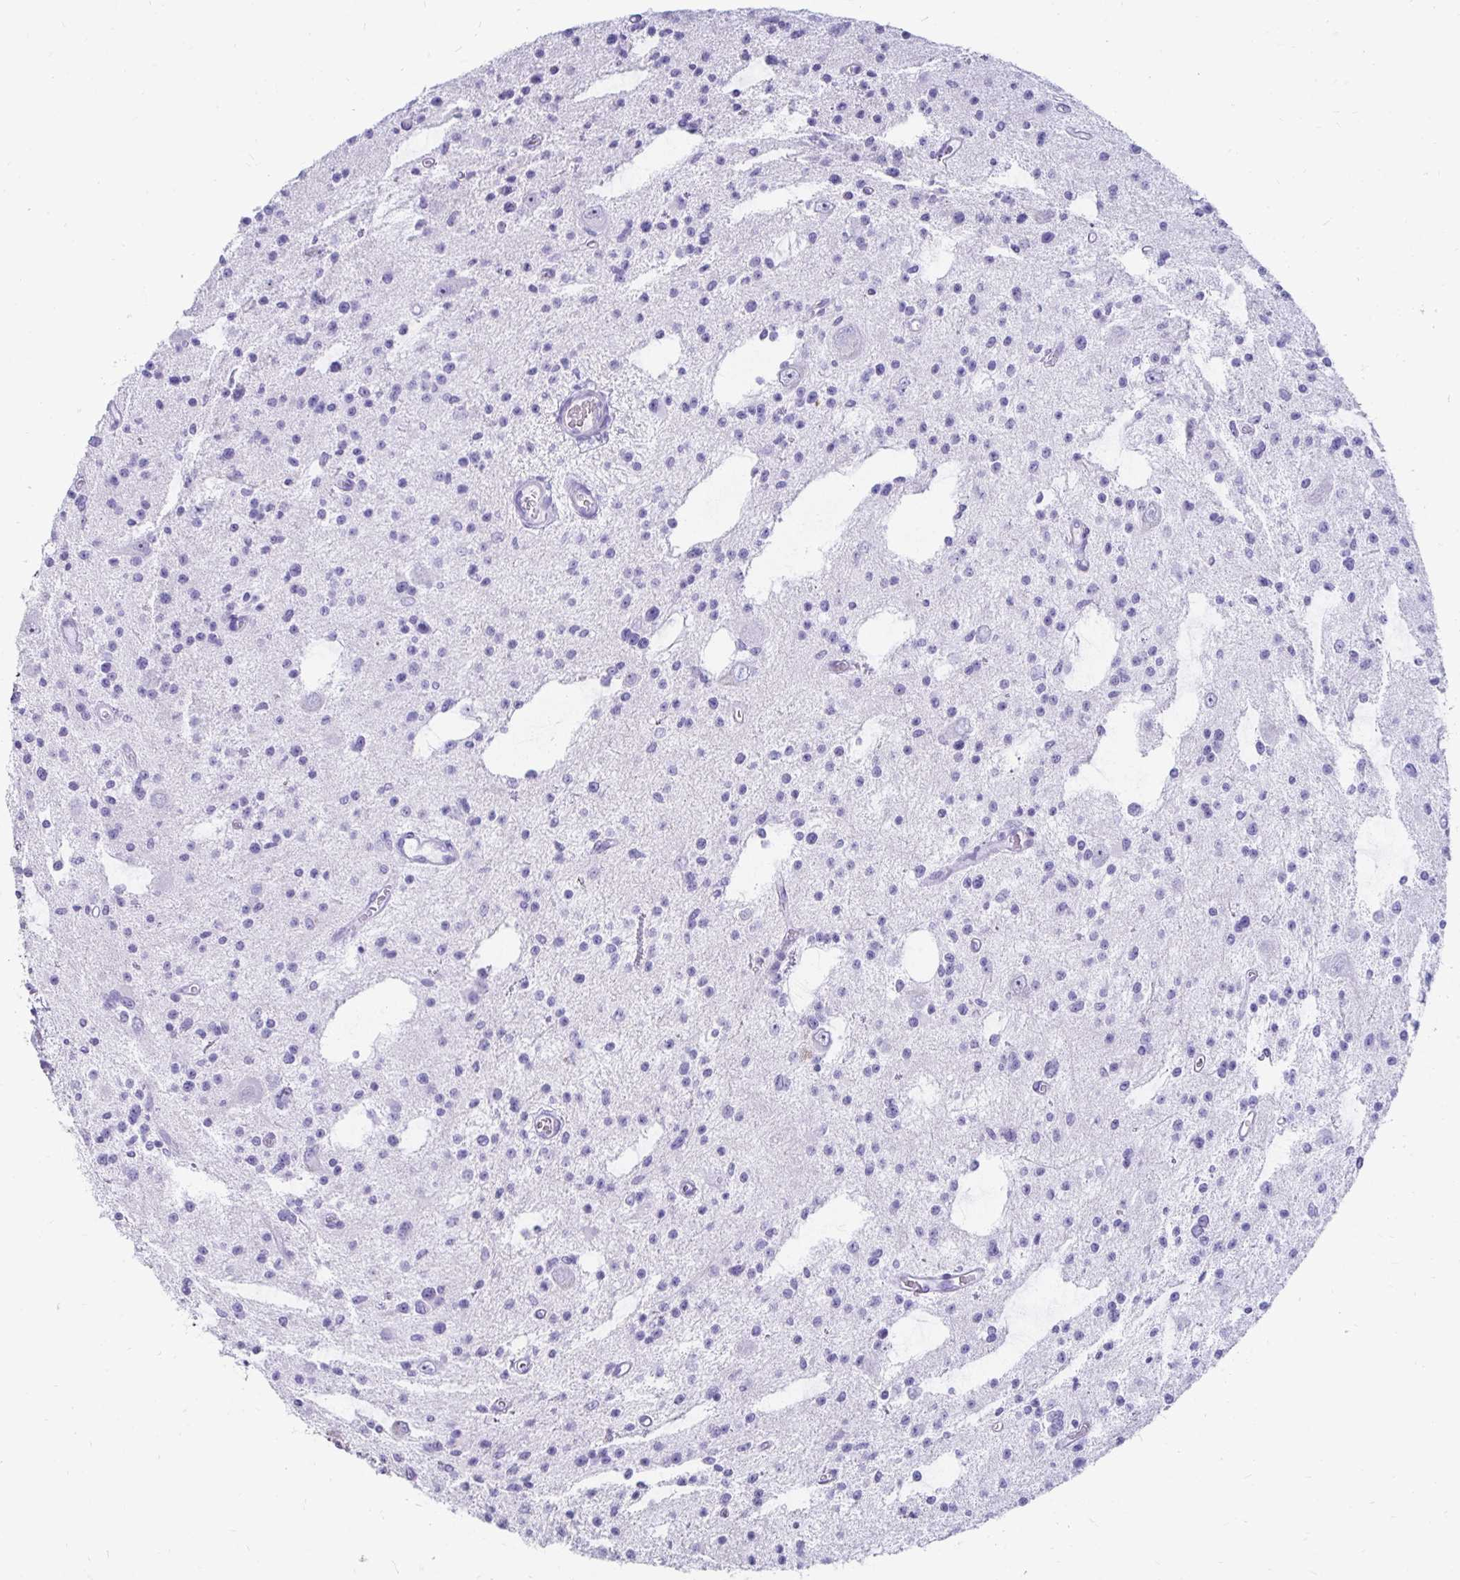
{"staining": {"intensity": "negative", "quantity": "none", "location": "none"}, "tissue": "glioma", "cell_type": "Tumor cells", "image_type": "cancer", "snomed": [{"axis": "morphology", "description": "Glioma, malignant, Low grade"}, {"axis": "topography", "description": "Brain"}], "caption": "This is a histopathology image of IHC staining of low-grade glioma (malignant), which shows no expression in tumor cells.", "gene": "CST6", "patient": {"sex": "male", "age": 43}}